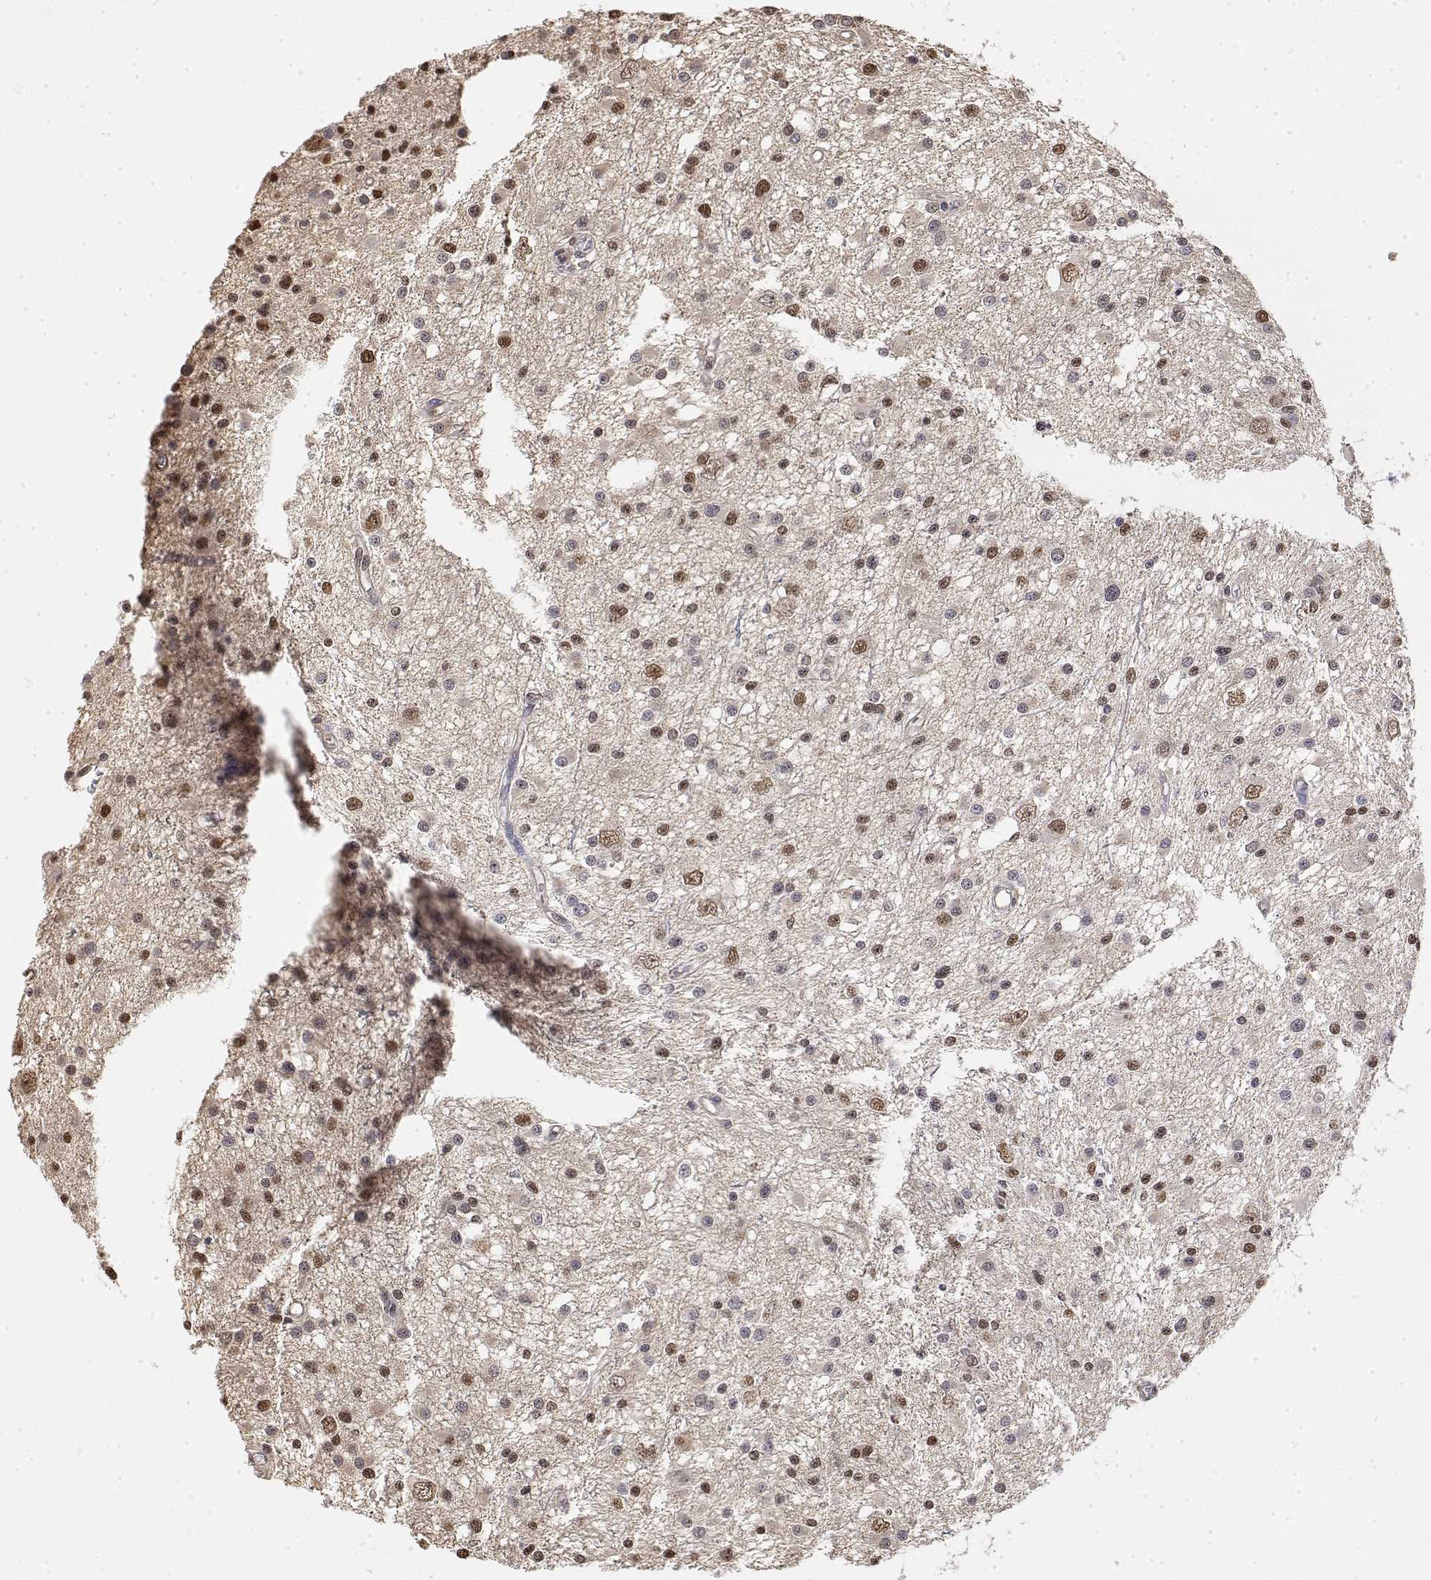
{"staining": {"intensity": "weak", "quantity": ">75%", "location": "nuclear"}, "tissue": "glioma", "cell_type": "Tumor cells", "image_type": "cancer", "snomed": [{"axis": "morphology", "description": "Glioma, malignant, High grade"}, {"axis": "topography", "description": "Brain"}], "caption": "Tumor cells reveal weak nuclear staining in about >75% of cells in glioma.", "gene": "TPI1", "patient": {"sex": "male", "age": 54}}